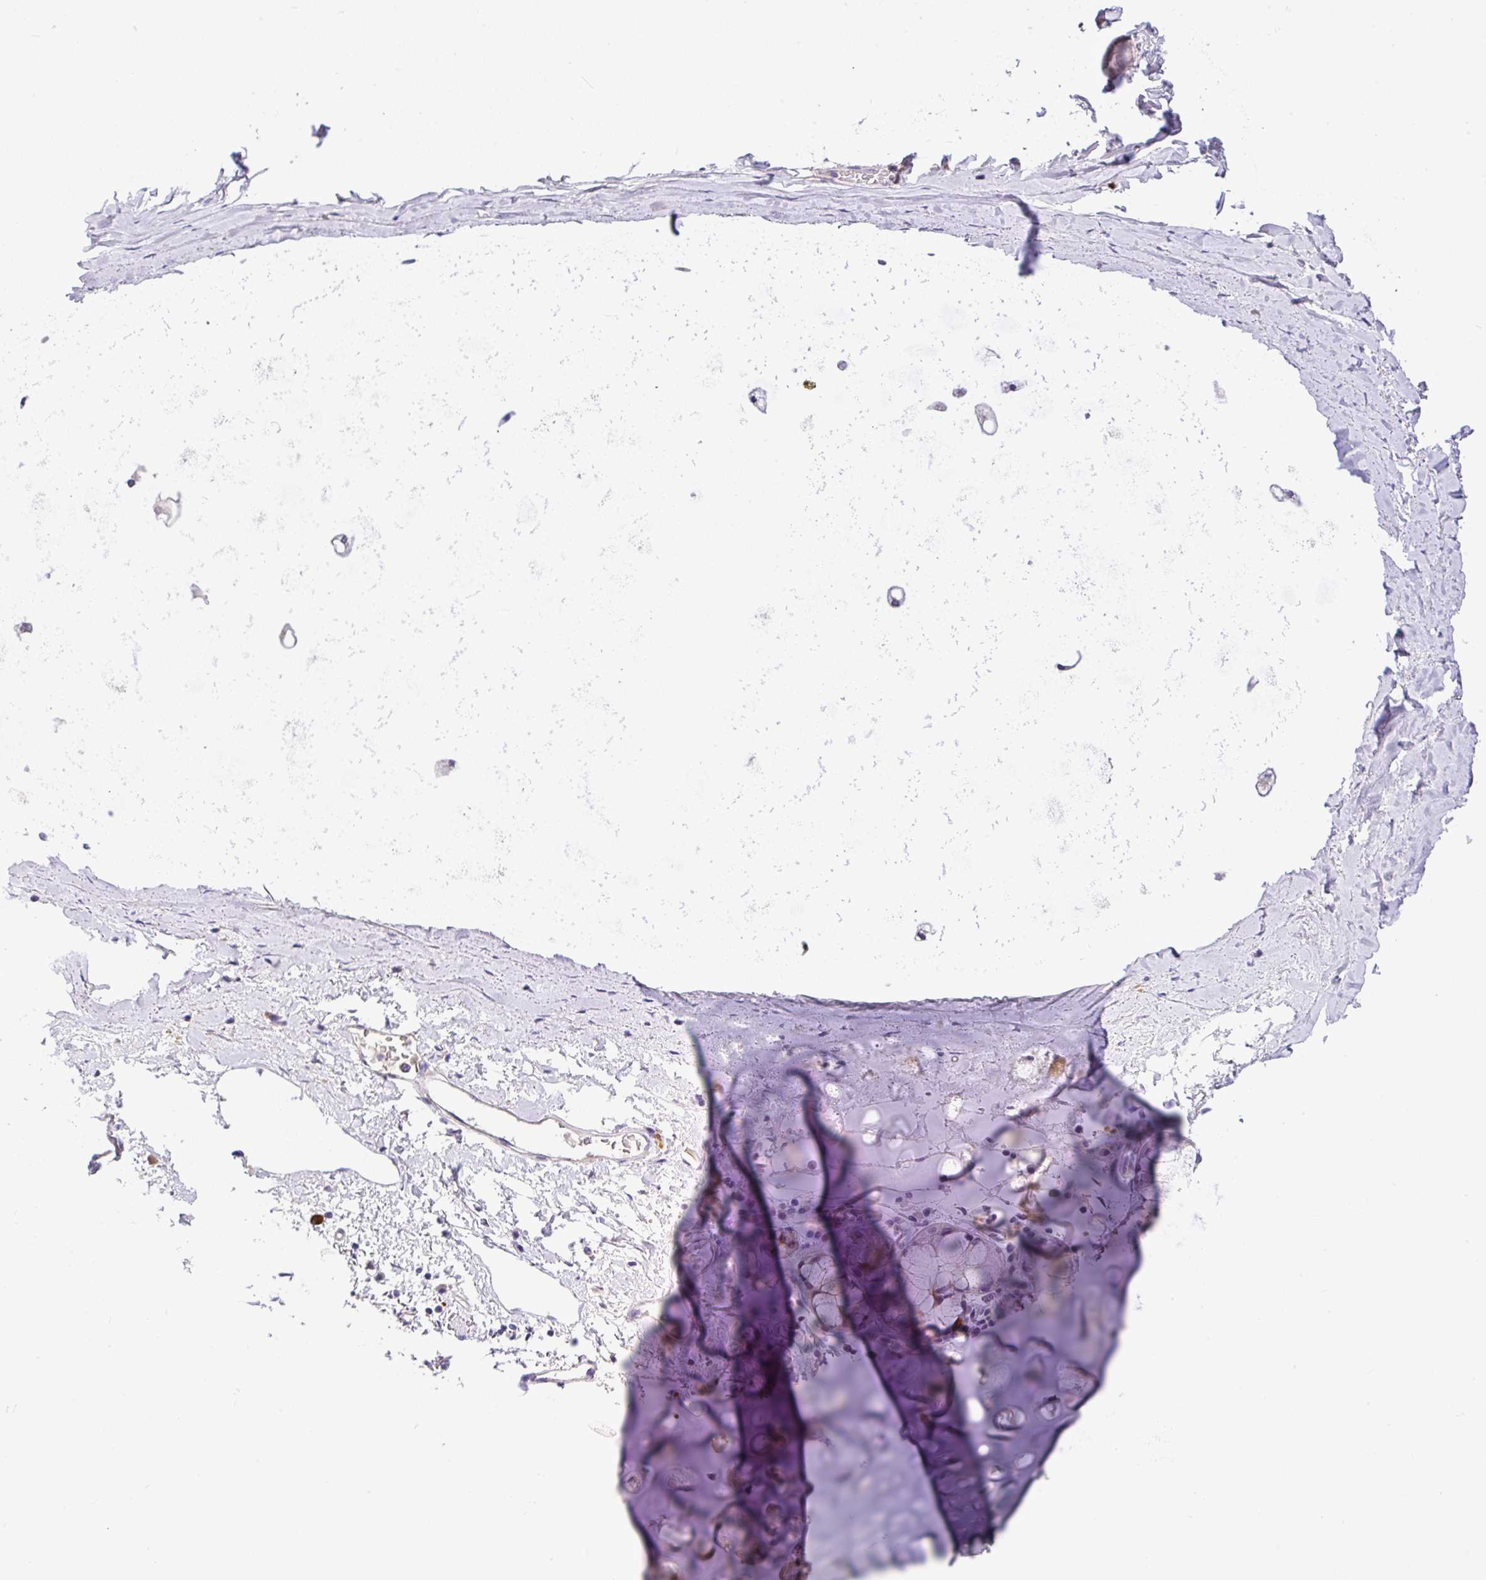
{"staining": {"intensity": "negative", "quantity": "none", "location": "none"}, "tissue": "soft tissue", "cell_type": "Chondrocytes", "image_type": "normal", "snomed": [{"axis": "morphology", "description": "Normal tissue, NOS"}, {"axis": "morphology", "description": "Degeneration, NOS"}, {"axis": "topography", "description": "Cartilage tissue"}, {"axis": "topography", "description": "Lung"}], "caption": "Benign soft tissue was stained to show a protein in brown. There is no significant expression in chondrocytes.", "gene": "EPN3", "patient": {"sex": "female", "age": 61}}